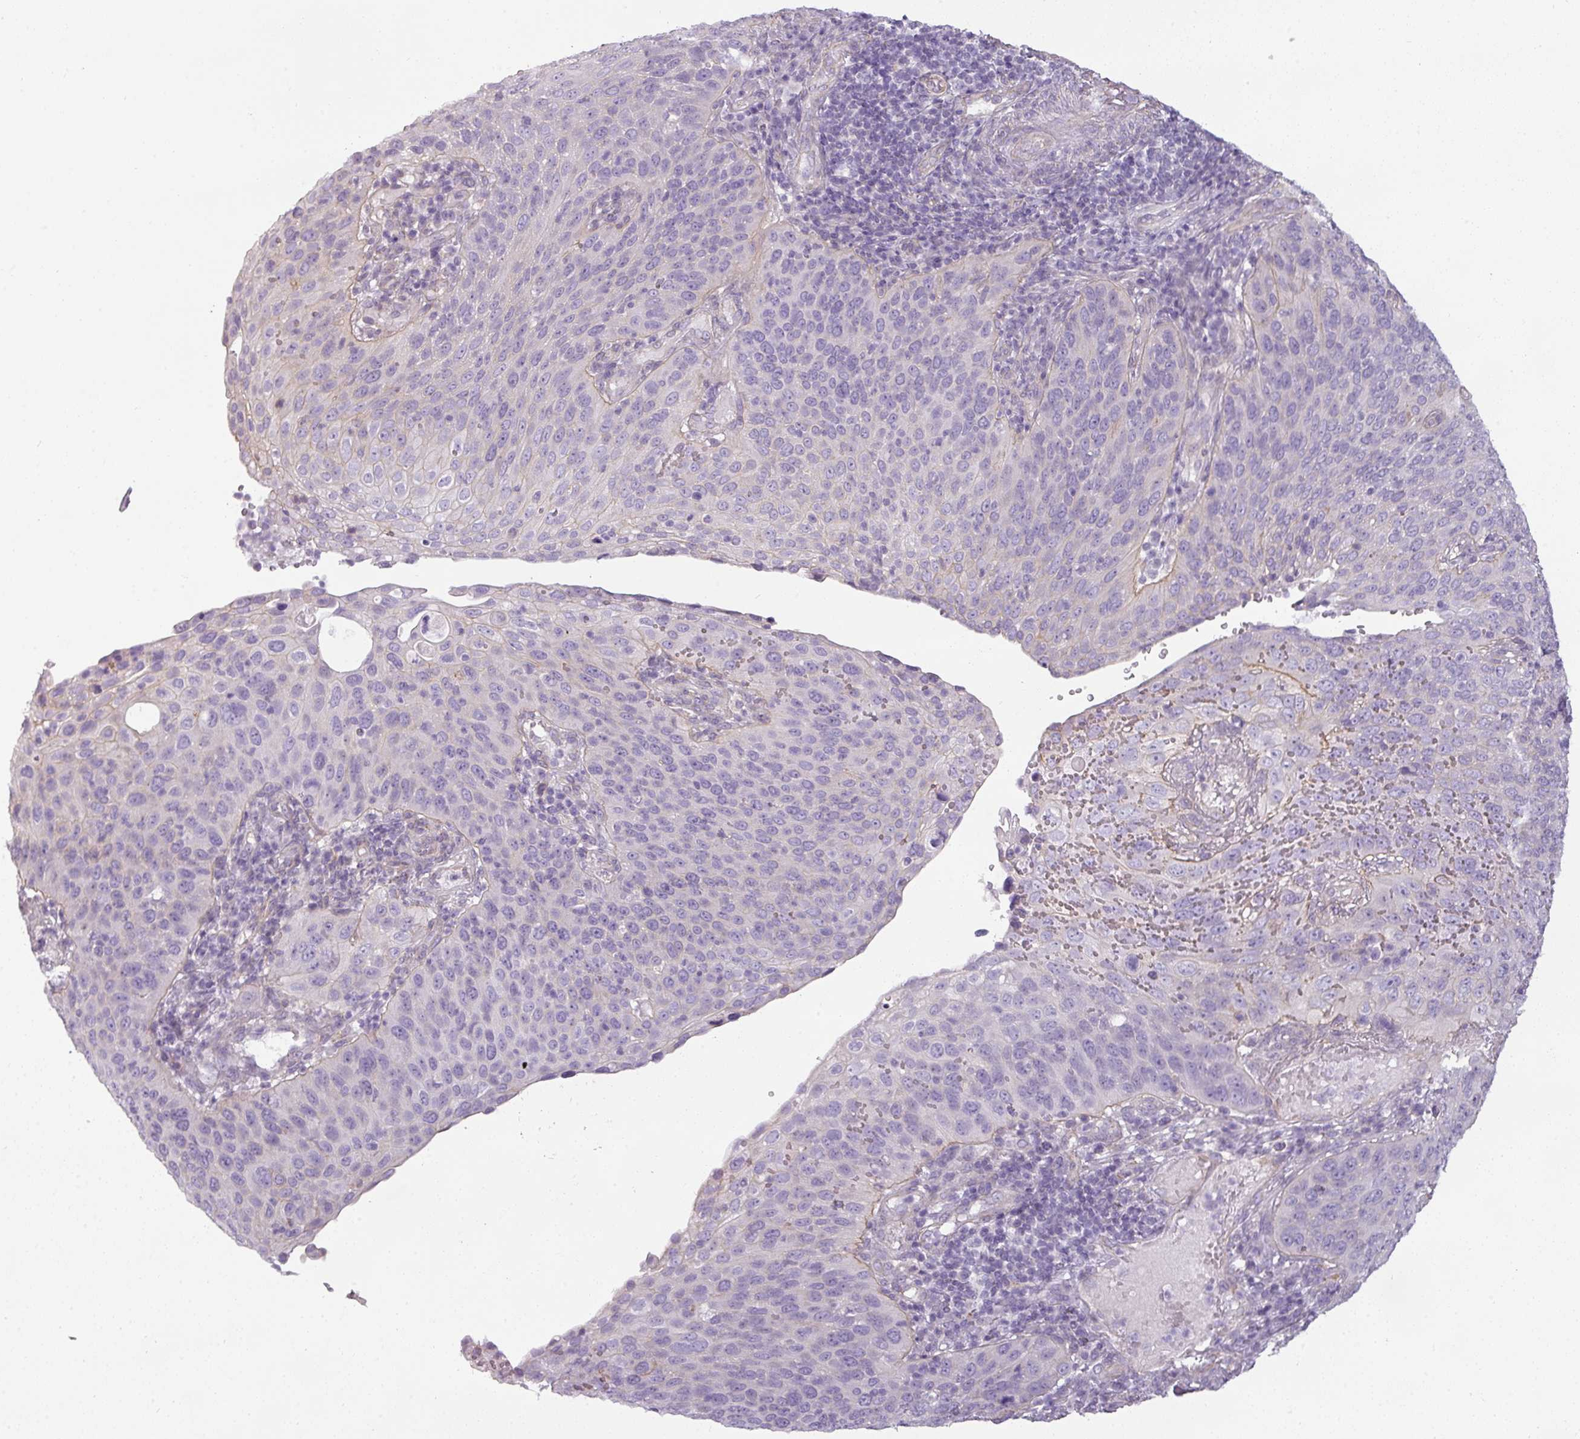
{"staining": {"intensity": "negative", "quantity": "none", "location": "none"}, "tissue": "cervical cancer", "cell_type": "Tumor cells", "image_type": "cancer", "snomed": [{"axis": "morphology", "description": "Squamous cell carcinoma, NOS"}, {"axis": "topography", "description": "Cervix"}], "caption": "The image displays no staining of tumor cells in cervical cancer.", "gene": "ASB1", "patient": {"sex": "female", "age": 36}}